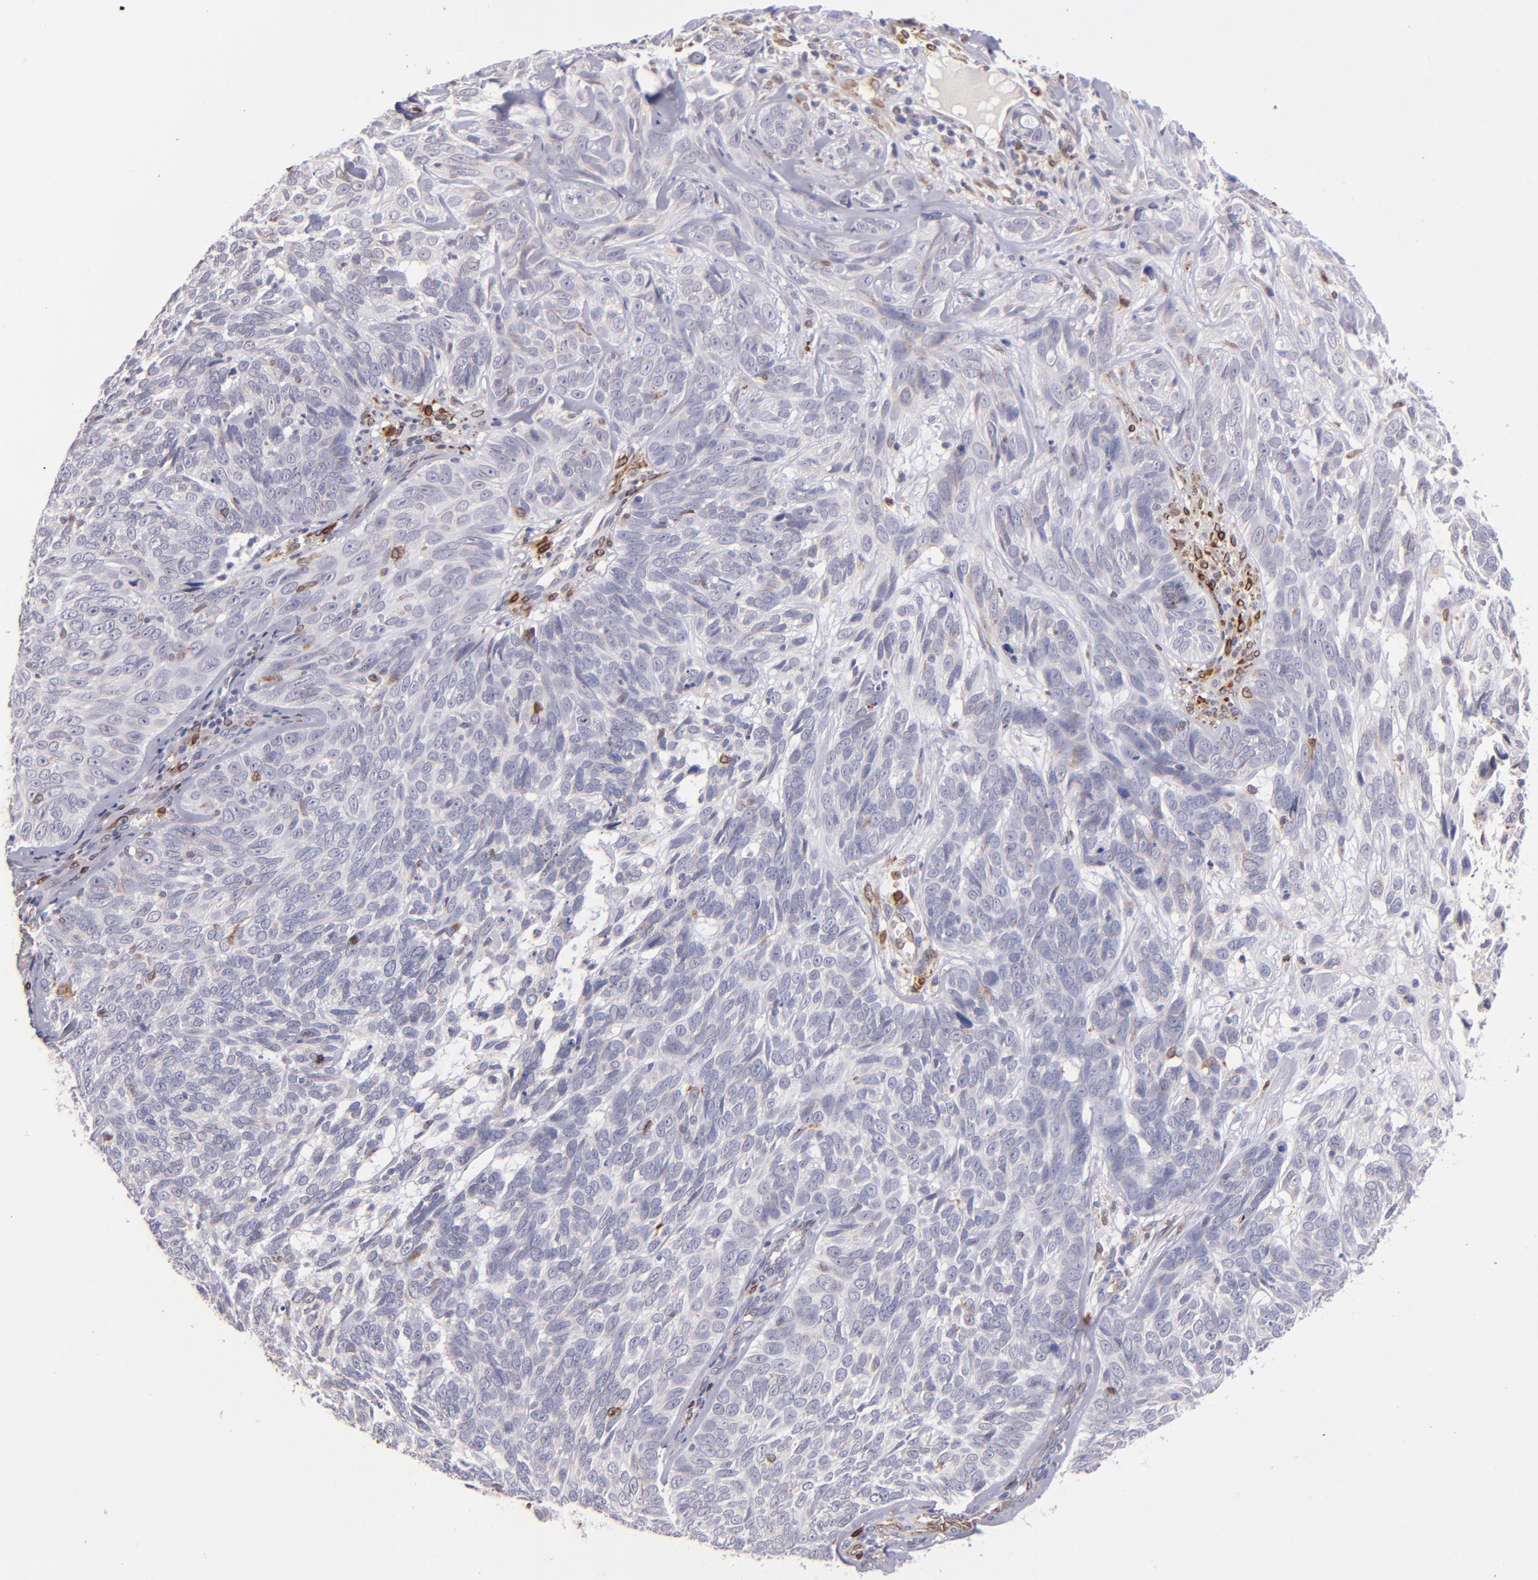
{"staining": {"intensity": "negative", "quantity": "none", "location": "none"}, "tissue": "skin cancer", "cell_type": "Tumor cells", "image_type": "cancer", "snomed": [{"axis": "morphology", "description": "Basal cell carcinoma"}, {"axis": "topography", "description": "Skin"}], "caption": "DAB immunohistochemical staining of human skin basal cell carcinoma exhibits no significant positivity in tumor cells.", "gene": "PTGS1", "patient": {"sex": "male", "age": 72}}